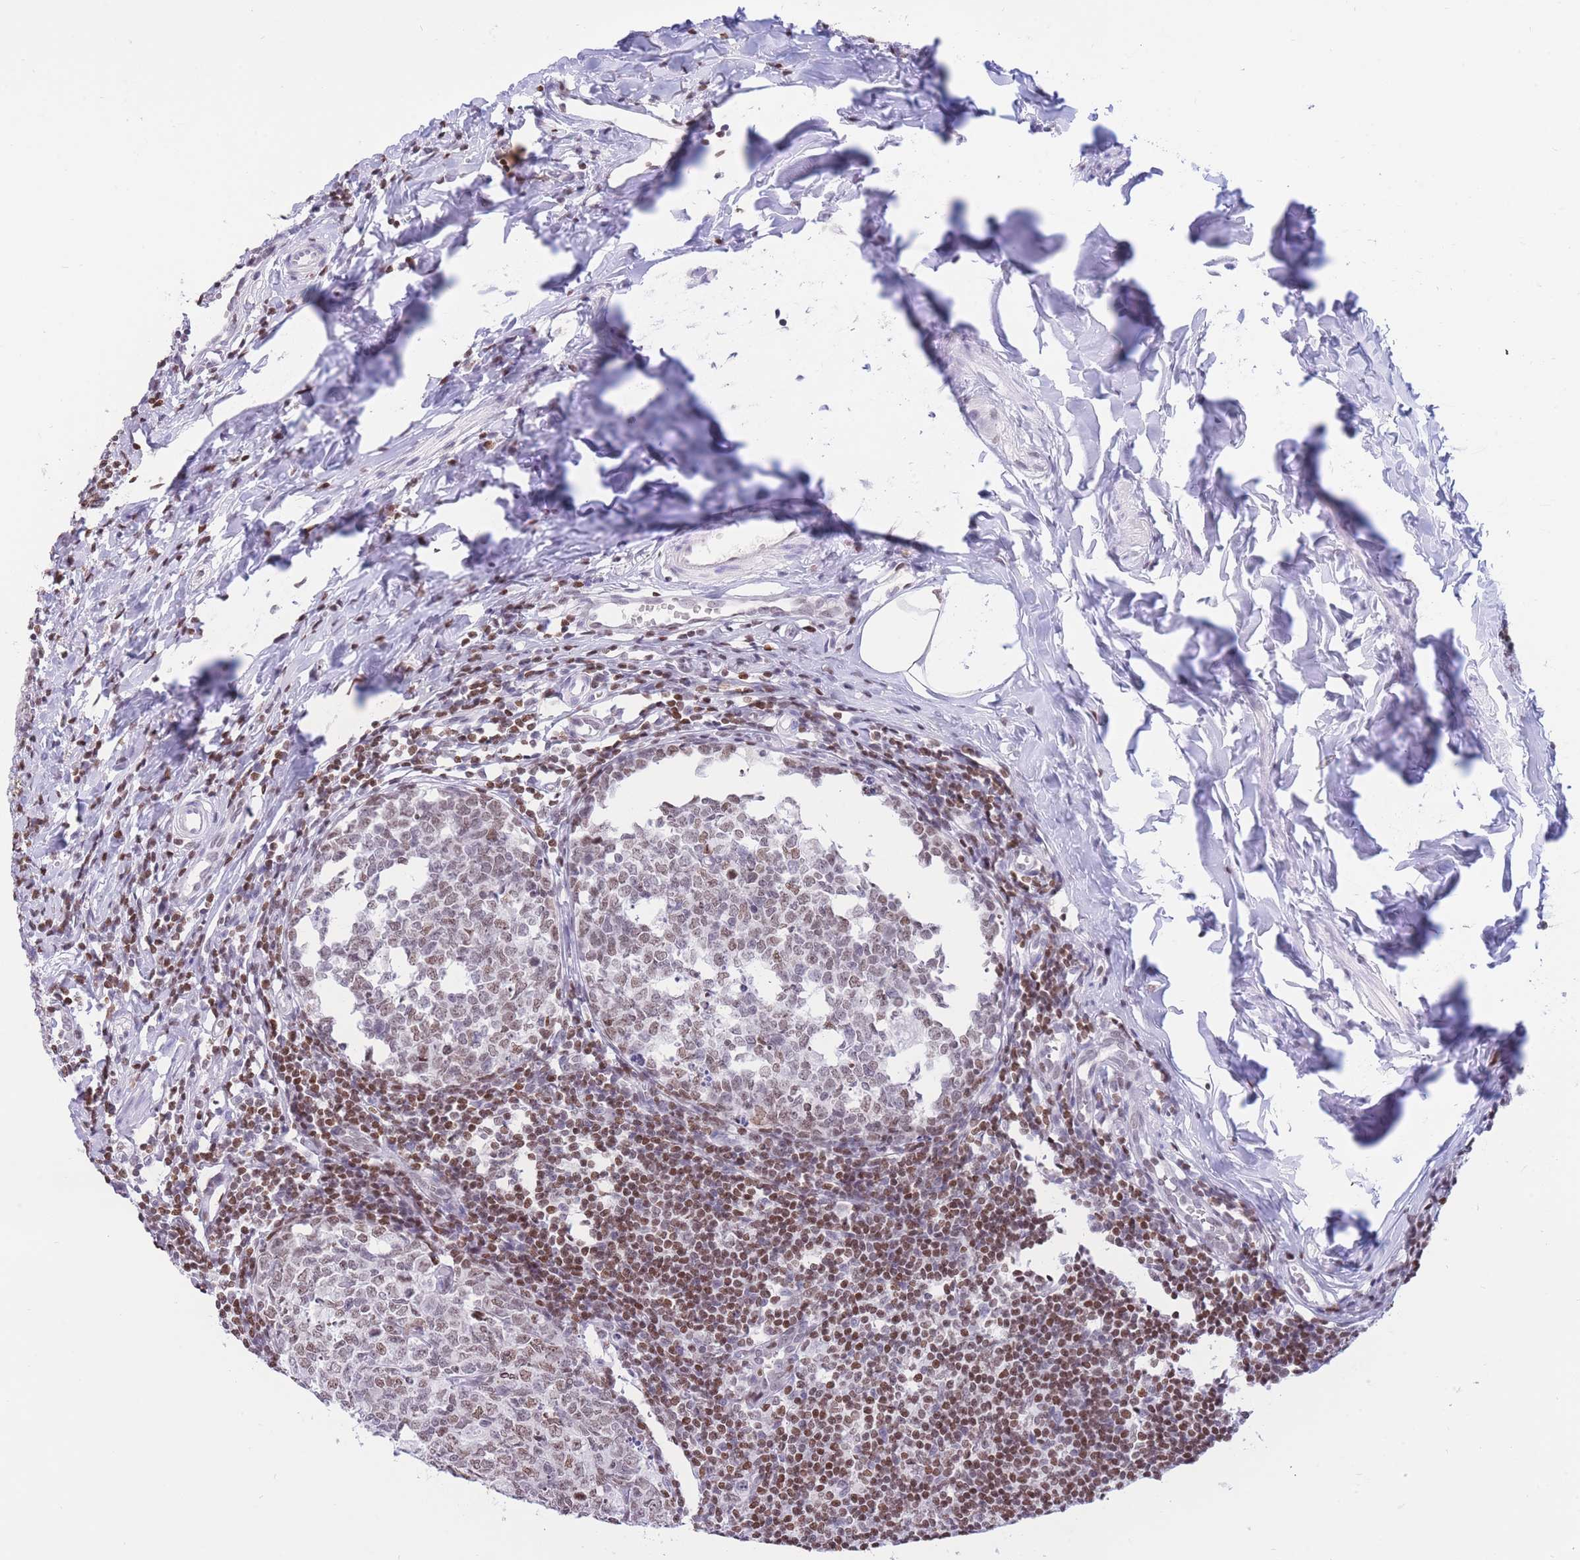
{"staining": {"intensity": "moderate", "quantity": ">75%", "location": "nuclear"}, "tissue": "appendix", "cell_type": "Glandular cells", "image_type": "normal", "snomed": [{"axis": "morphology", "description": "Normal tissue, NOS"}, {"axis": "topography", "description": "Appendix"}], "caption": "Protein staining by immunohistochemistry demonstrates moderate nuclear positivity in approximately >75% of glandular cells in normal appendix.", "gene": "HMGN1", "patient": {"sex": "male", "age": 14}}